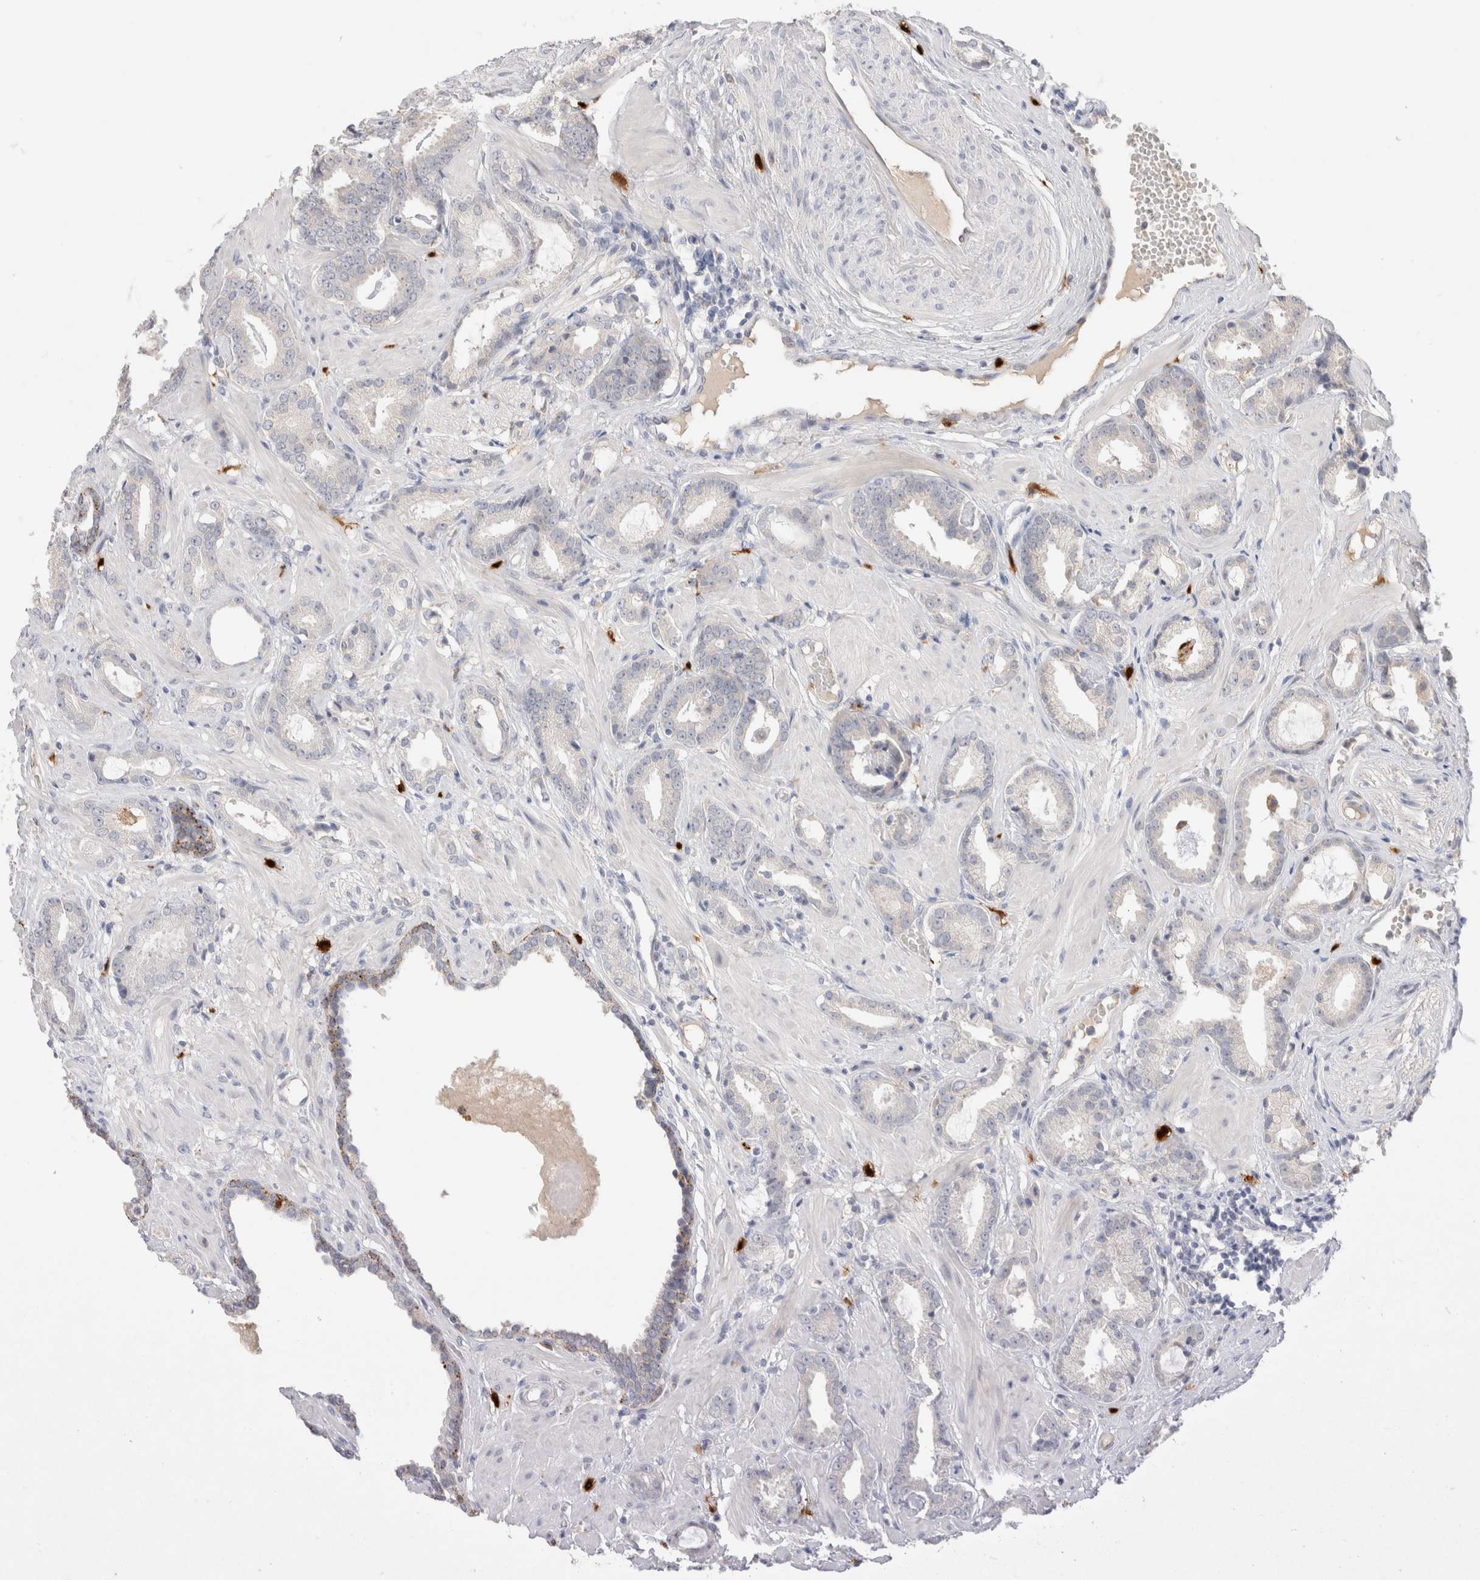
{"staining": {"intensity": "negative", "quantity": "none", "location": "none"}, "tissue": "prostate cancer", "cell_type": "Tumor cells", "image_type": "cancer", "snomed": [{"axis": "morphology", "description": "Adenocarcinoma, Low grade"}, {"axis": "topography", "description": "Prostate"}], "caption": "Protein analysis of prostate adenocarcinoma (low-grade) demonstrates no significant staining in tumor cells.", "gene": "HPGDS", "patient": {"sex": "male", "age": 53}}